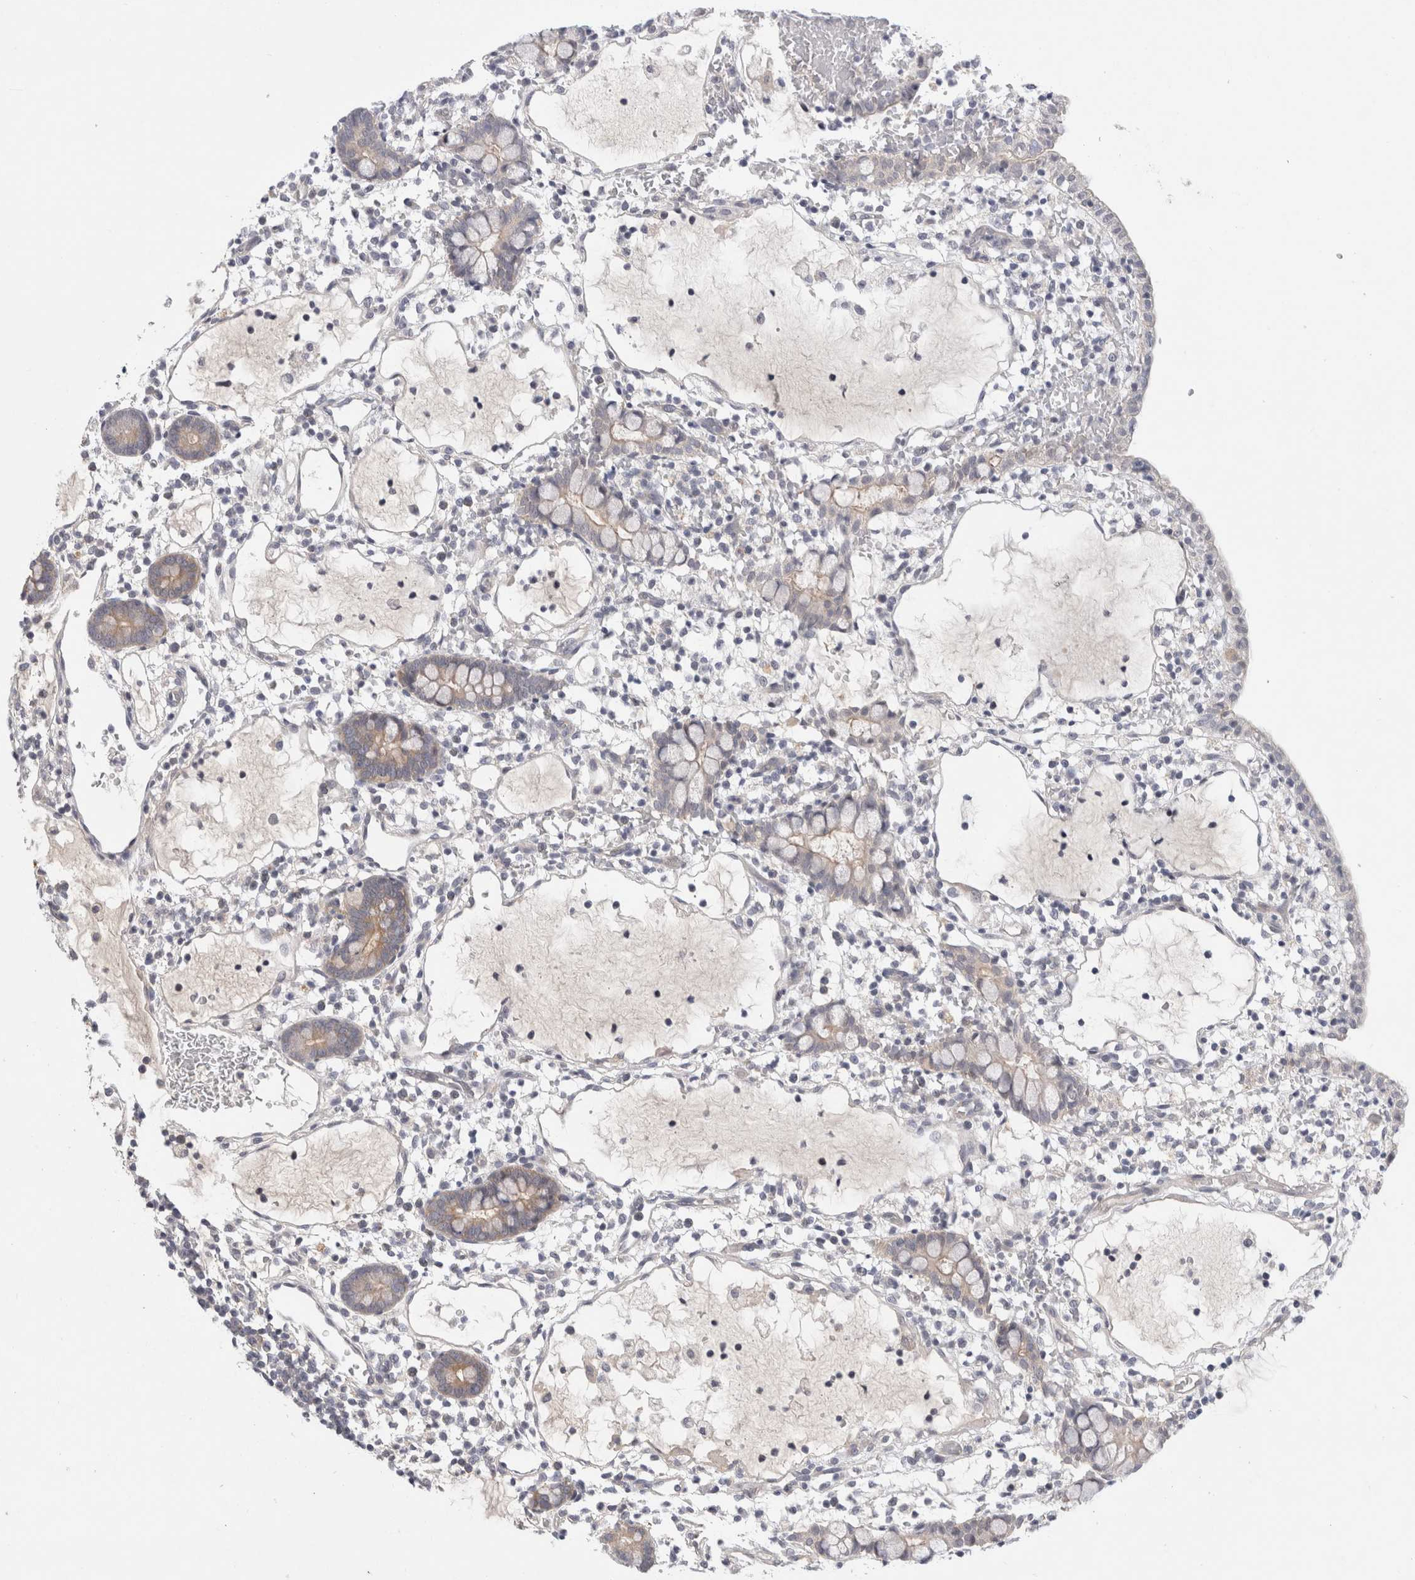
{"staining": {"intensity": "weak", "quantity": "<25%", "location": "cytoplasmic/membranous"}, "tissue": "small intestine", "cell_type": "Glandular cells", "image_type": "normal", "snomed": [{"axis": "morphology", "description": "Normal tissue, NOS"}, {"axis": "morphology", "description": "Developmental malformation"}, {"axis": "topography", "description": "Small intestine"}], "caption": "This histopathology image is of benign small intestine stained with IHC to label a protein in brown with the nuclei are counter-stained blue. There is no positivity in glandular cells. (Stains: DAB IHC with hematoxylin counter stain, Microscopy: brightfield microscopy at high magnification).", "gene": "CERS3", "patient": {"sex": "male"}}